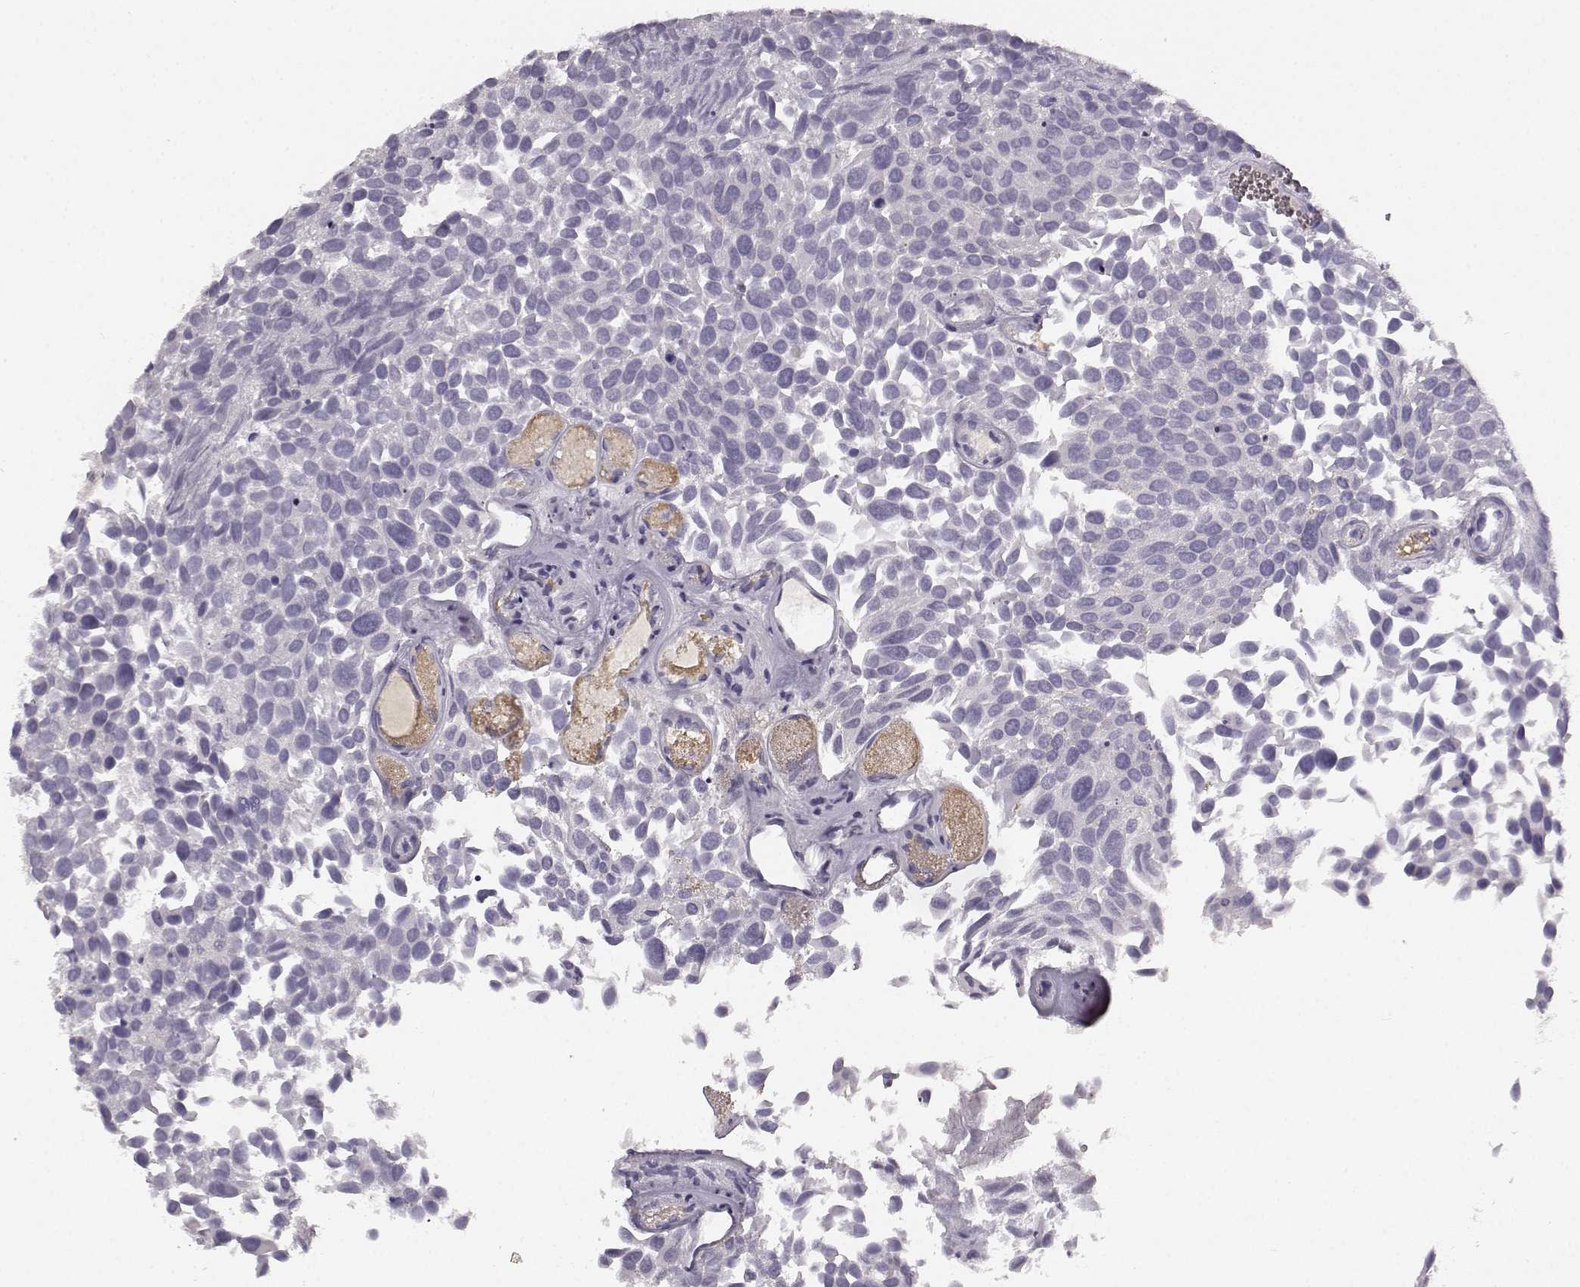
{"staining": {"intensity": "negative", "quantity": "none", "location": "none"}, "tissue": "urothelial cancer", "cell_type": "Tumor cells", "image_type": "cancer", "snomed": [{"axis": "morphology", "description": "Urothelial carcinoma, Low grade"}, {"axis": "topography", "description": "Urinary bladder"}], "caption": "IHC micrograph of neoplastic tissue: human urothelial cancer stained with DAB (3,3'-diaminobenzidine) reveals no significant protein expression in tumor cells.", "gene": "KIAA0319", "patient": {"sex": "female", "age": 69}}